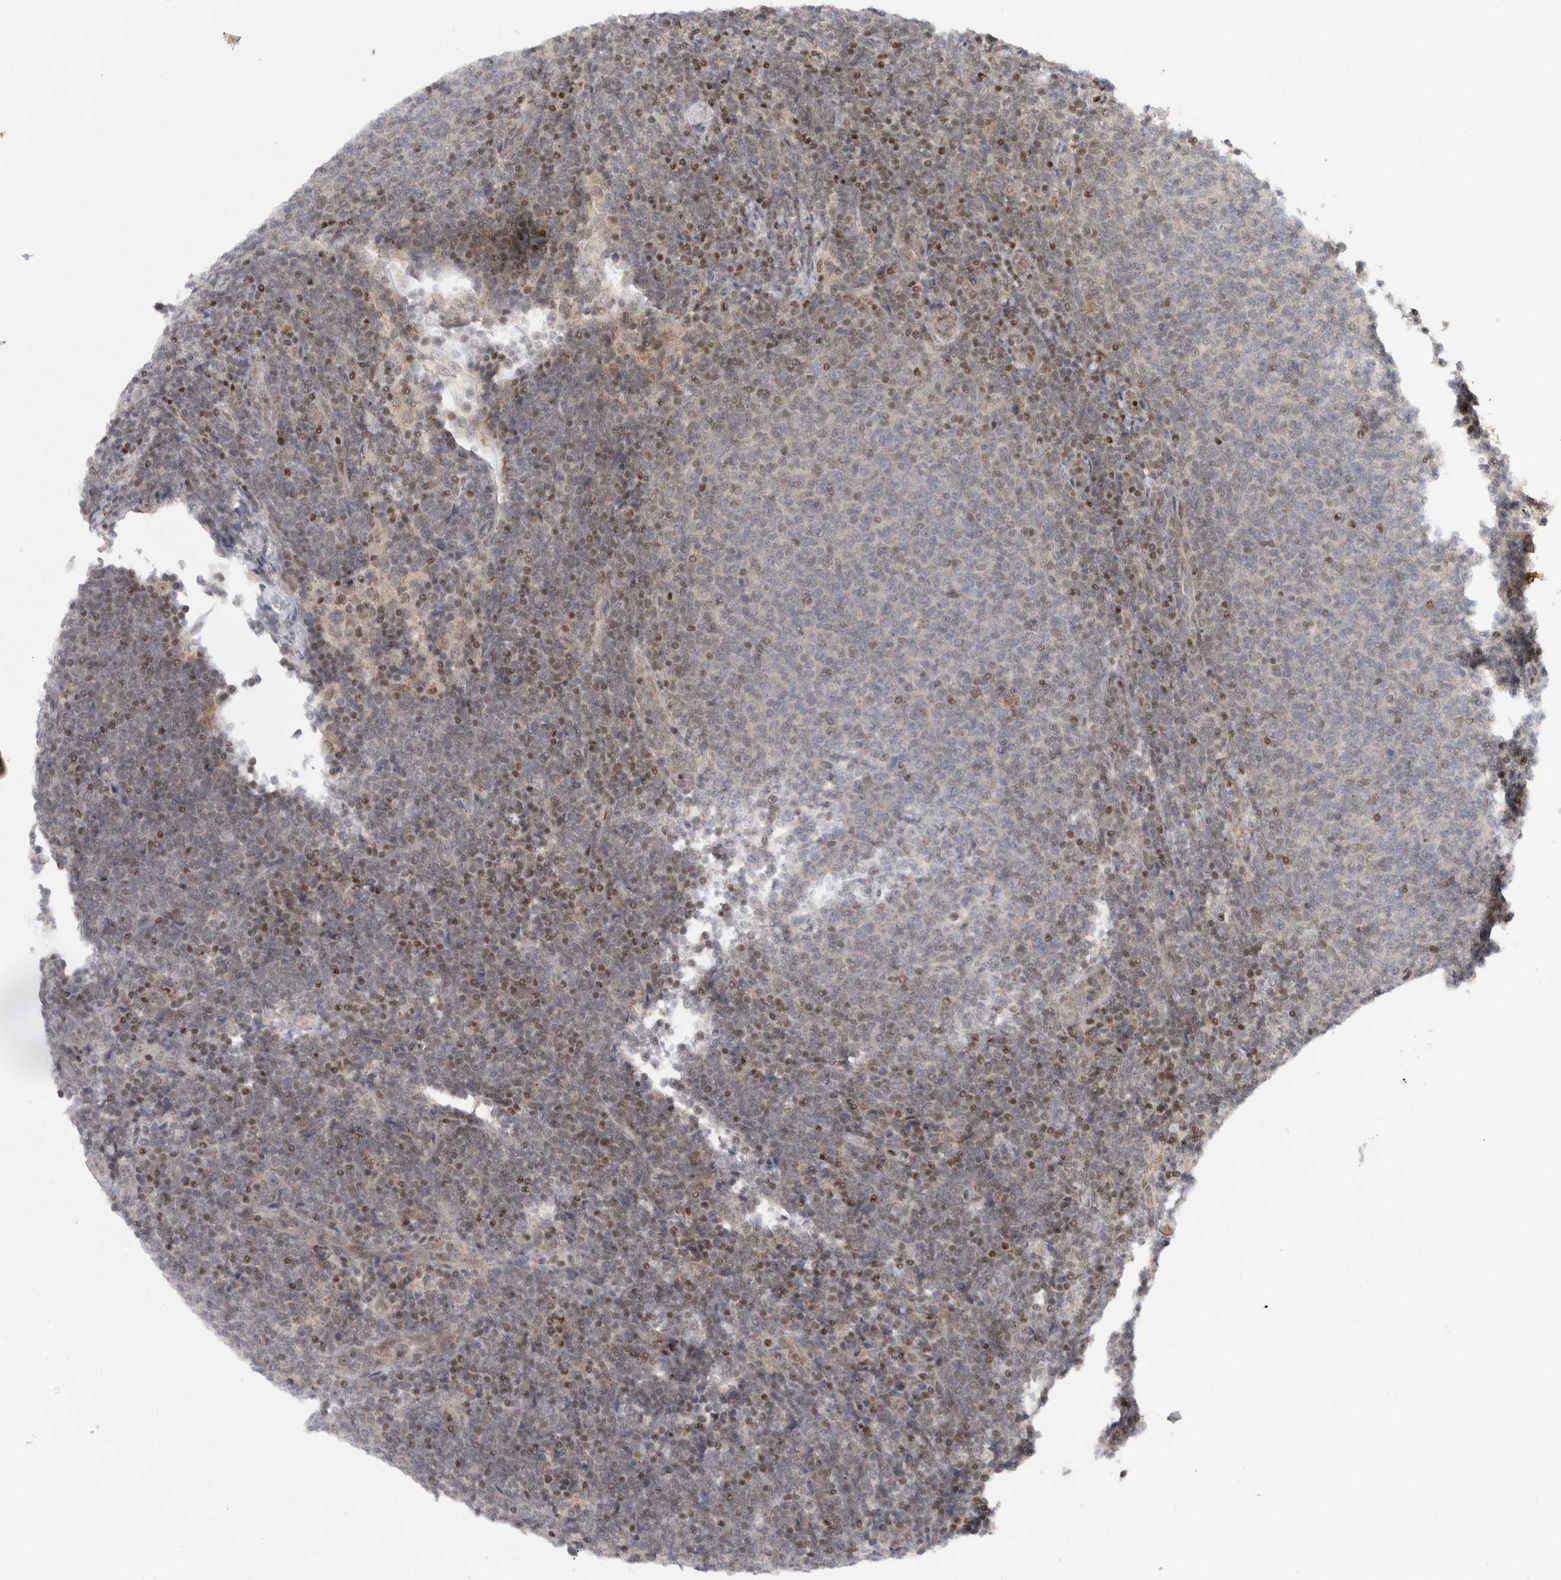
{"staining": {"intensity": "weak", "quantity": "25%-75%", "location": "nuclear"}, "tissue": "lymphoma", "cell_type": "Tumor cells", "image_type": "cancer", "snomed": [{"axis": "morphology", "description": "Malignant lymphoma, non-Hodgkin's type, Low grade"}, {"axis": "topography", "description": "Lymph node"}], "caption": "Tumor cells exhibit low levels of weak nuclear expression in approximately 25%-75% of cells in low-grade malignant lymphoma, non-Hodgkin's type.", "gene": "KDM8", "patient": {"sex": "male", "age": 66}}